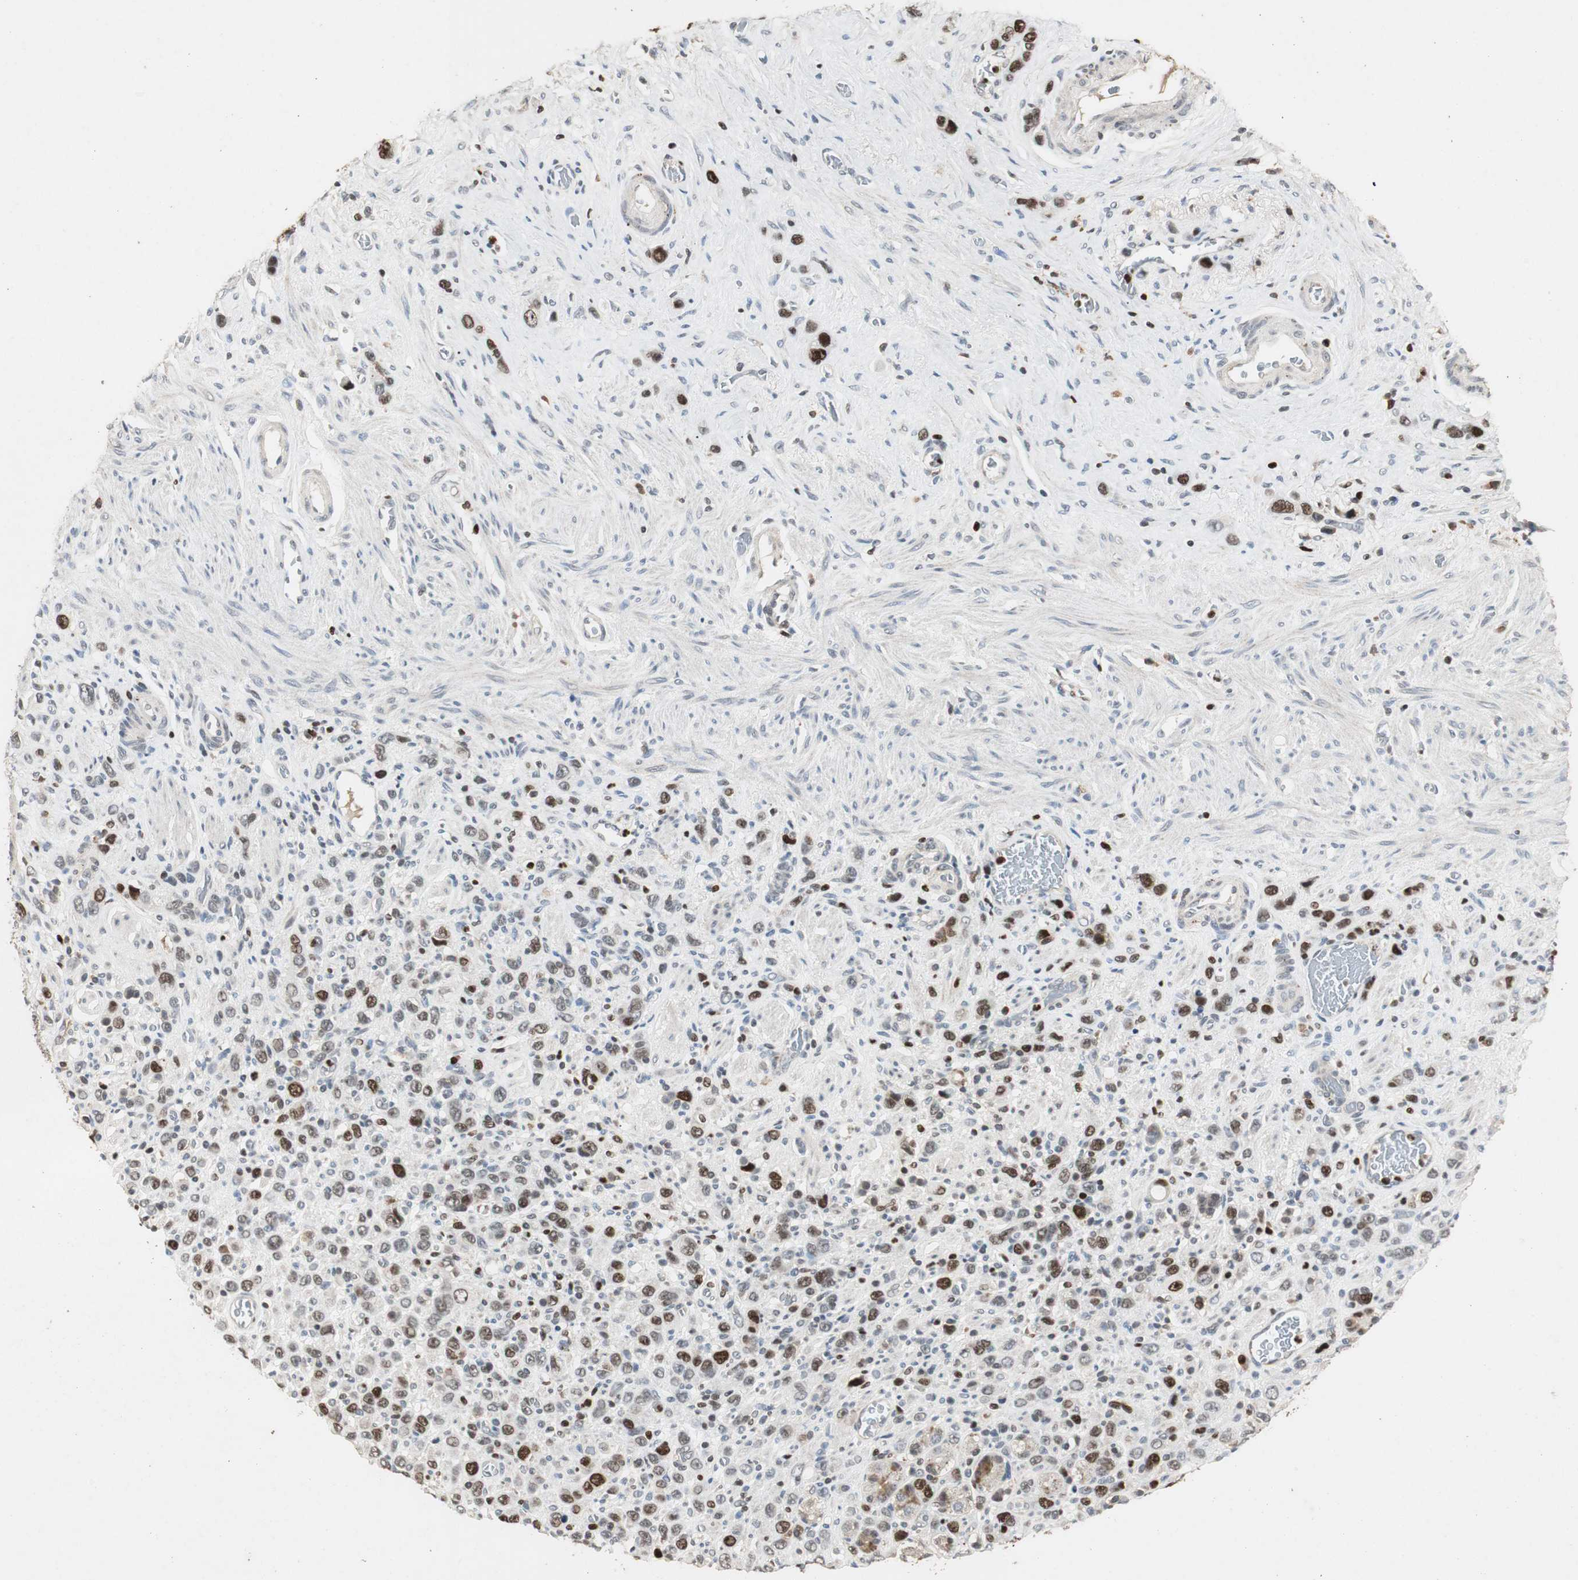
{"staining": {"intensity": "strong", "quantity": "25%-75%", "location": "nuclear"}, "tissue": "stomach cancer", "cell_type": "Tumor cells", "image_type": "cancer", "snomed": [{"axis": "morphology", "description": "Normal tissue, NOS"}, {"axis": "morphology", "description": "Adenocarcinoma, NOS"}, {"axis": "morphology", "description": "Adenocarcinoma, High grade"}, {"axis": "topography", "description": "Stomach, upper"}, {"axis": "topography", "description": "Stomach"}], "caption": "Stomach adenocarcinoma stained for a protein exhibits strong nuclear positivity in tumor cells.", "gene": "FEN1", "patient": {"sex": "female", "age": 65}}